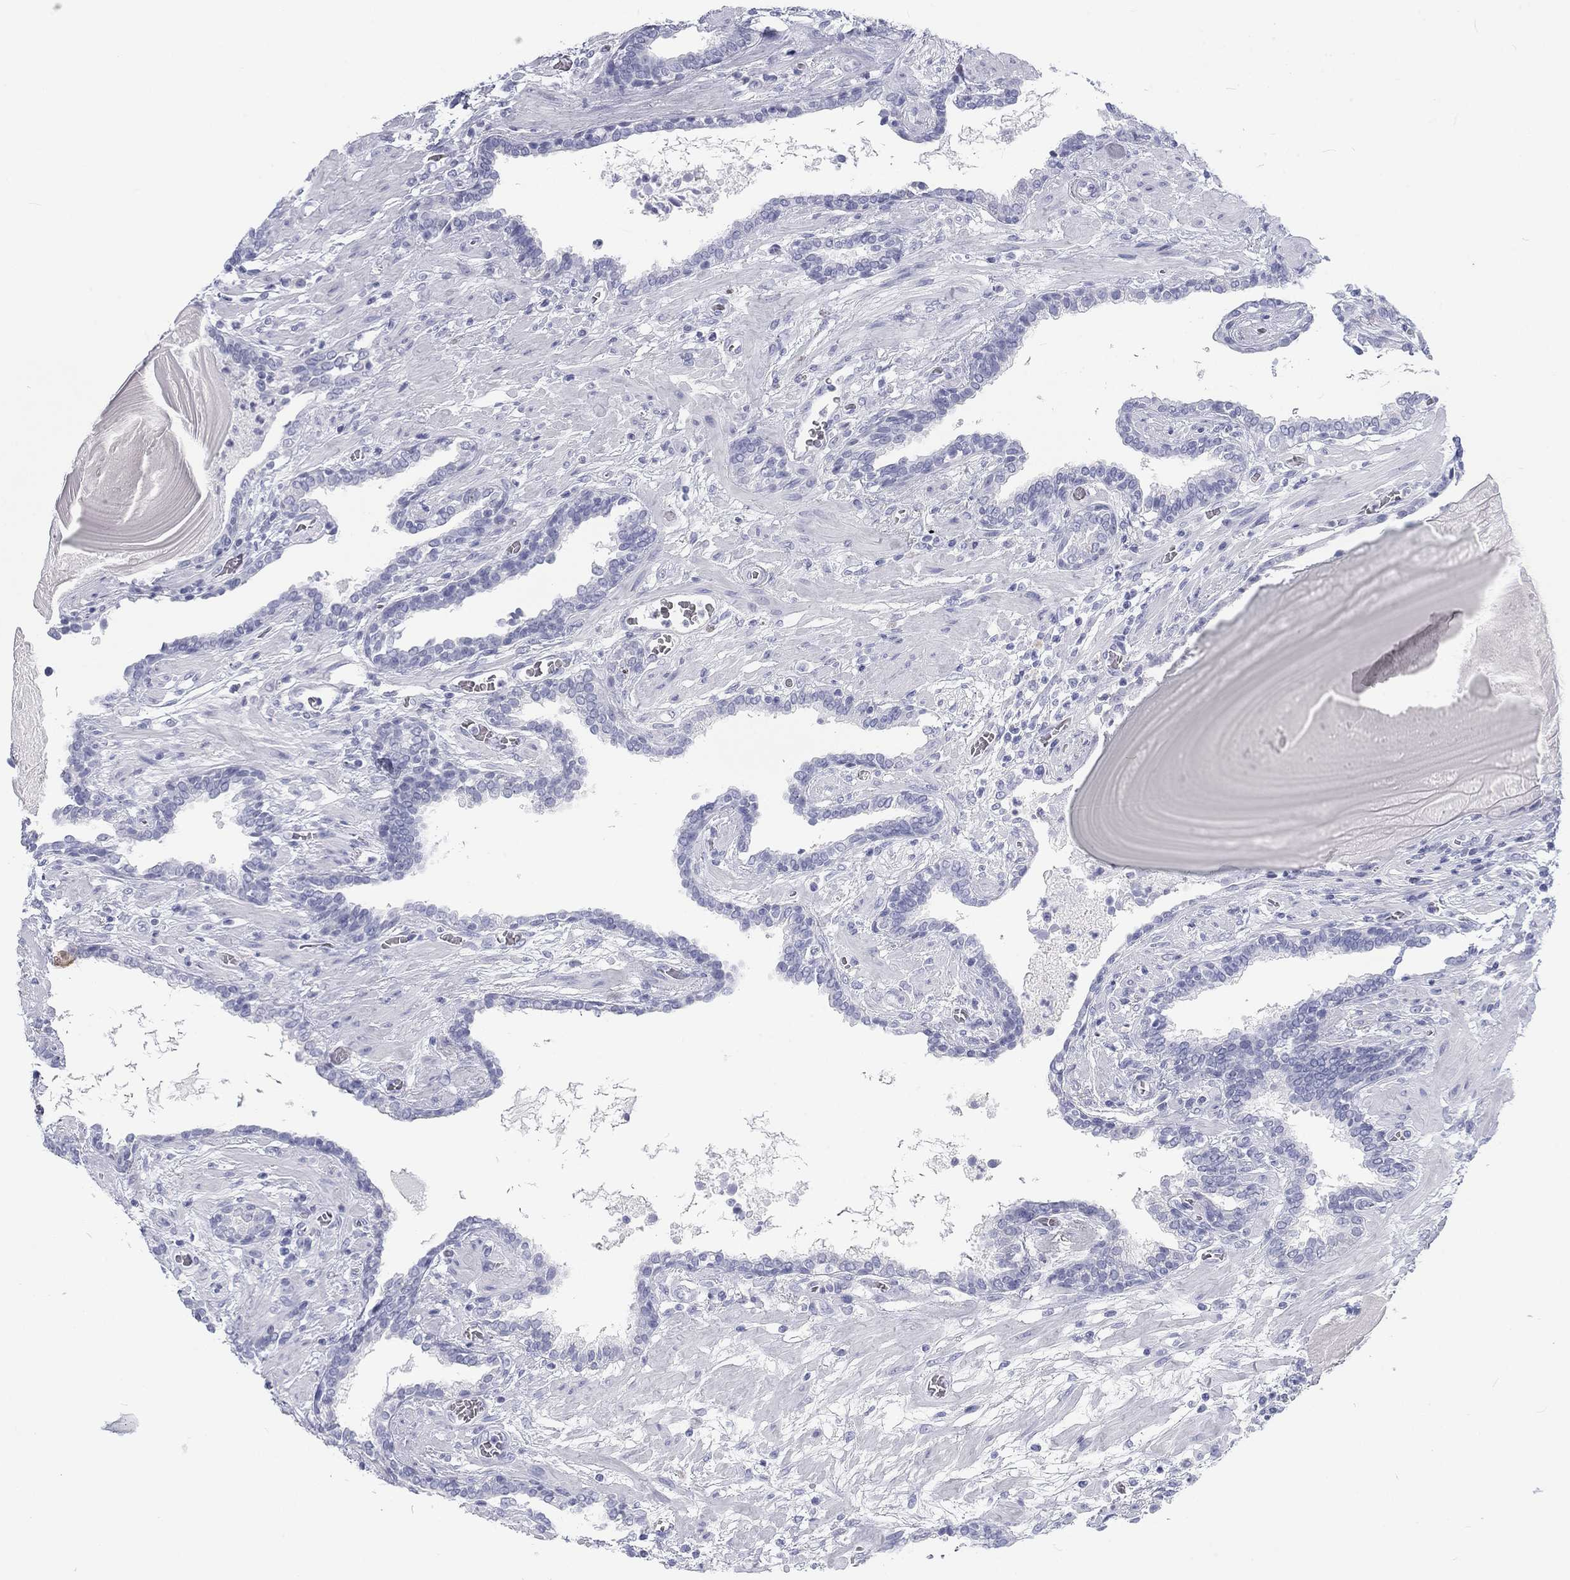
{"staining": {"intensity": "negative", "quantity": "none", "location": "none"}, "tissue": "prostate cancer", "cell_type": "Tumor cells", "image_type": "cancer", "snomed": [{"axis": "morphology", "description": "Adenocarcinoma, Low grade"}, {"axis": "topography", "description": "Prostate"}], "caption": "IHC of adenocarcinoma (low-grade) (prostate) shows no staining in tumor cells.", "gene": "CALB1", "patient": {"sex": "male", "age": 69}}